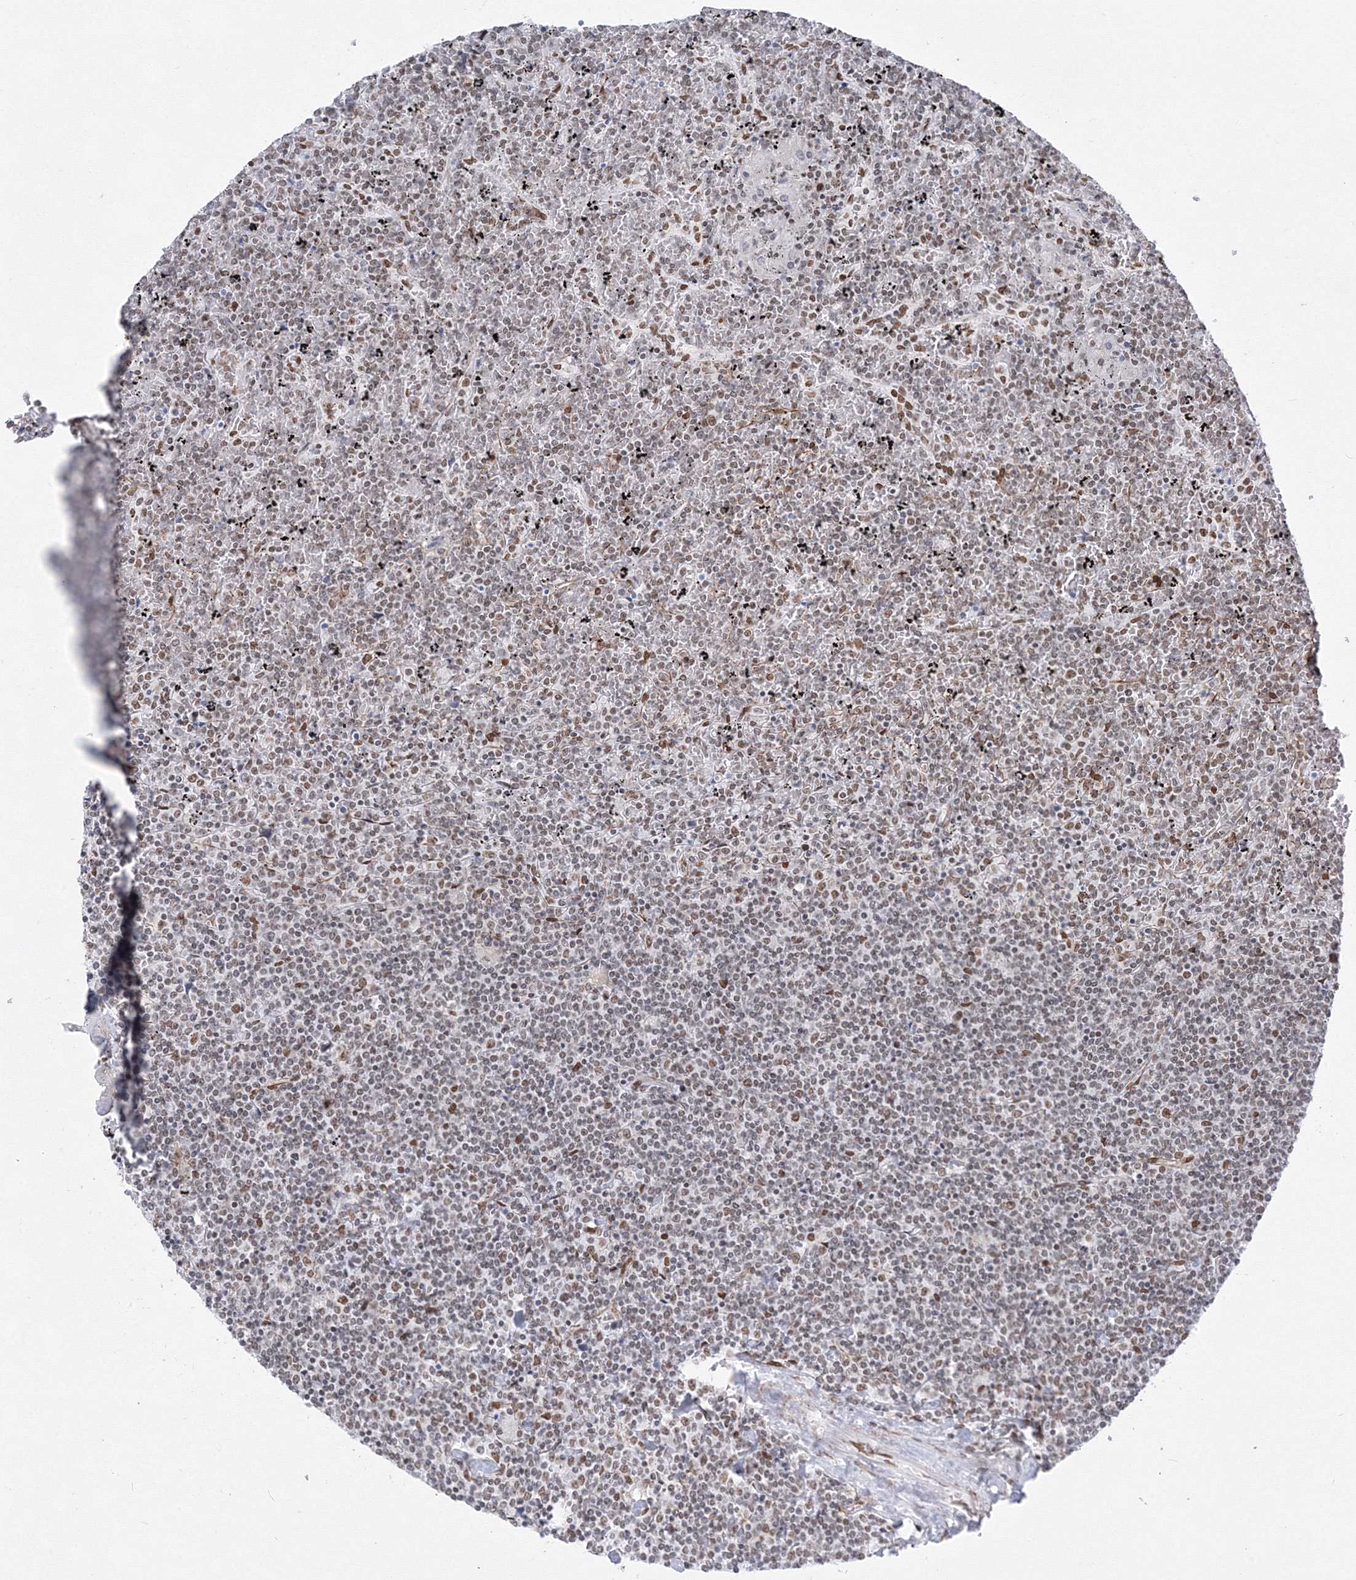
{"staining": {"intensity": "negative", "quantity": "none", "location": "none"}, "tissue": "lymphoma", "cell_type": "Tumor cells", "image_type": "cancer", "snomed": [{"axis": "morphology", "description": "Malignant lymphoma, non-Hodgkin's type, Low grade"}, {"axis": "topography", "description": "Spleen"}], "caption": "An immunohistochemistry (IHC) micrograph of low-grade malignant lymphoma, non-Hodgkin's type is shown. There is no staining in tumor cells of low-grade malignant lymphoma, non-Hodgkin's type. The staining was performed using DAB to visualize the protein expression in brown, while the nuclei were stained in blue with hematoxylin (Magnification: 20x).", "gene": "ZNF638", "patient": {"sex": "female", "age": 19}}